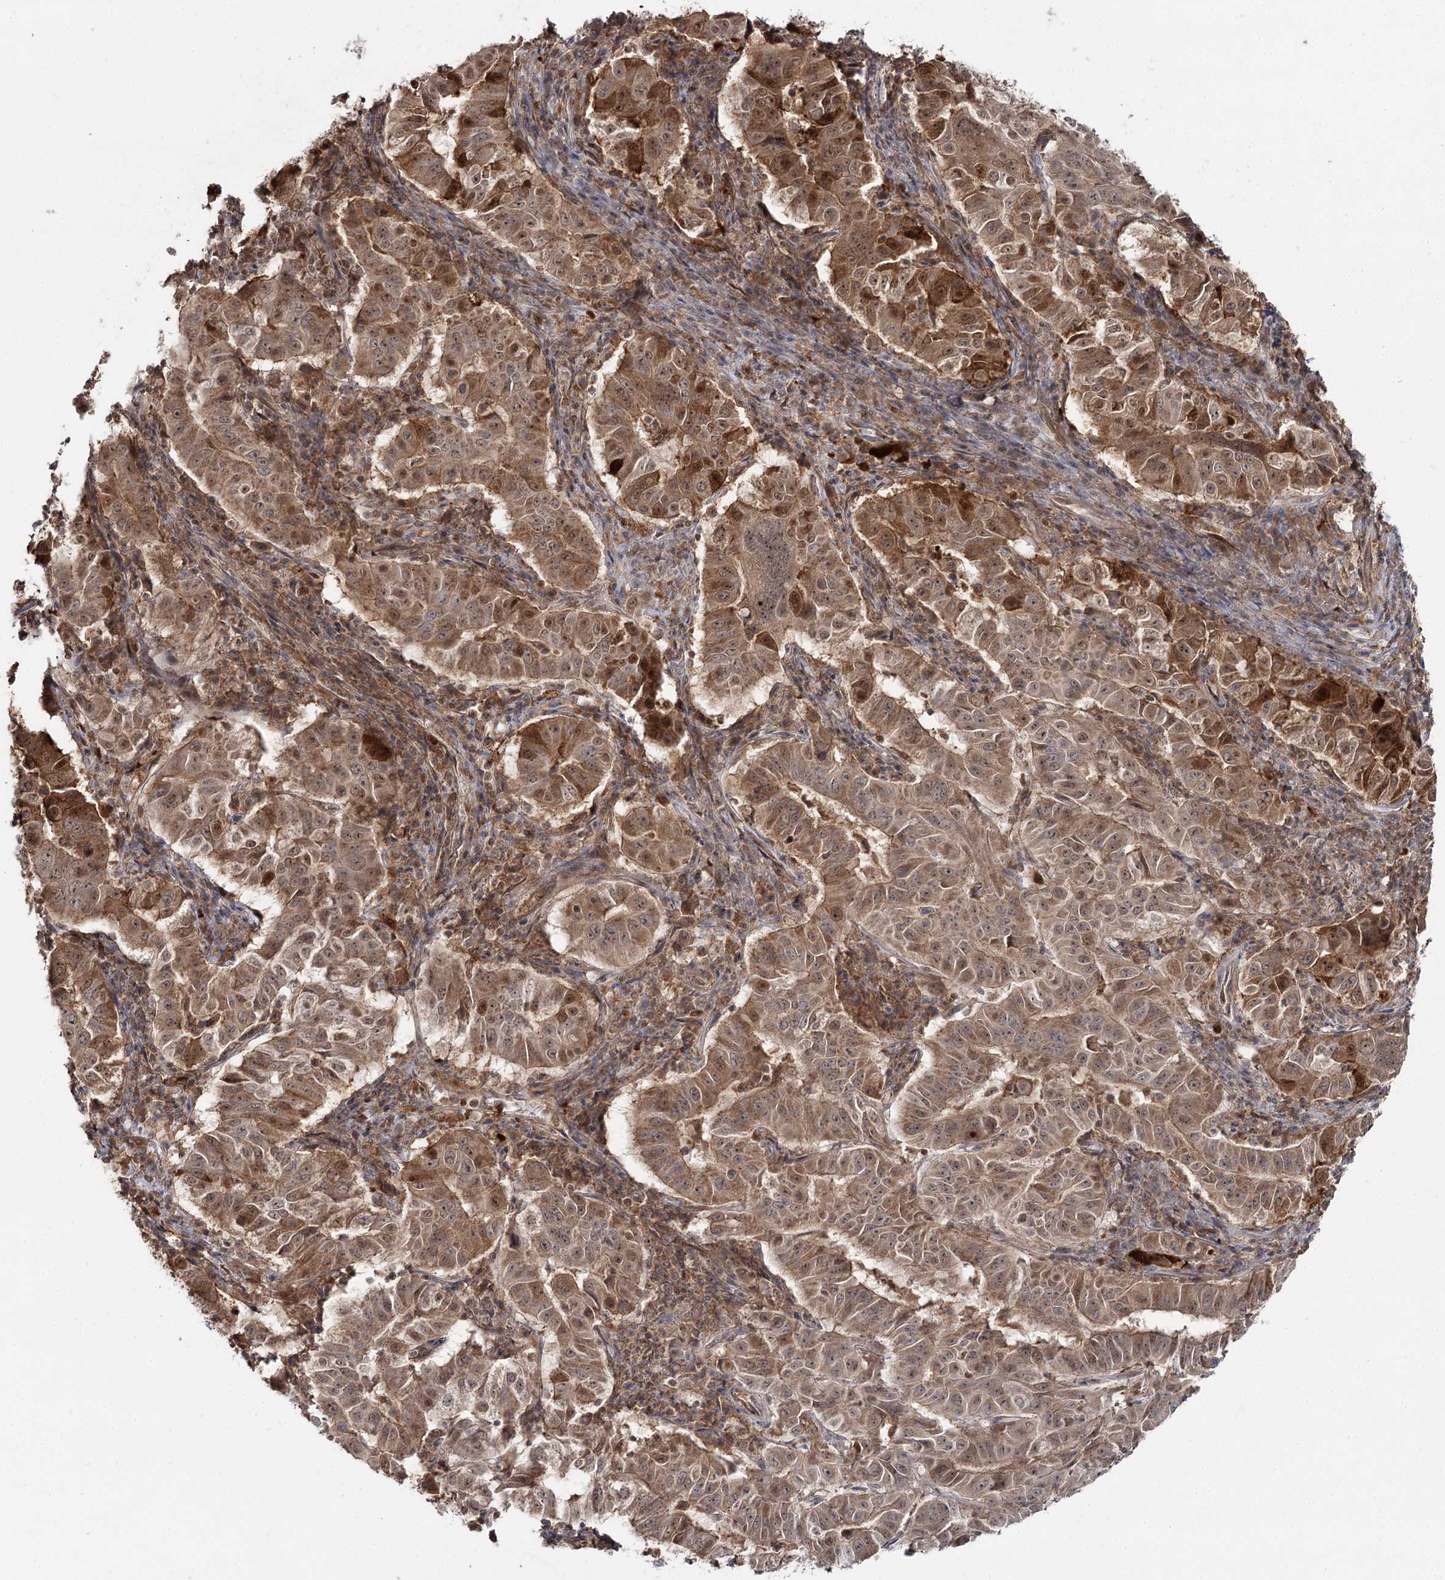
{"staining": {"intensity": "moderate", "quantity": ">75%", "location": "cytoplasmic/membranous,nuclear"}, "tissue": "pancreatic cancer", "cell_type": "Tumor cells", "image_type": "cancer", "snomed": [{"axis": "morphology", "description": "Adenocarcinoma, NOS"}, {"axis": "topography", "description": "Pancreas"}], "caption": "This micrograph reveals adenocarcinoma (pancreatic) stained with immunohistochemistry (IHC) to label a protein in brown. The cytoplasmic/membranous and nuclear of tumor cells show moderate positivity for the protein. Nuclei are counter-stained blue.", "gene": "WDR44", "patient": {"sex": "male", "age": 63}}